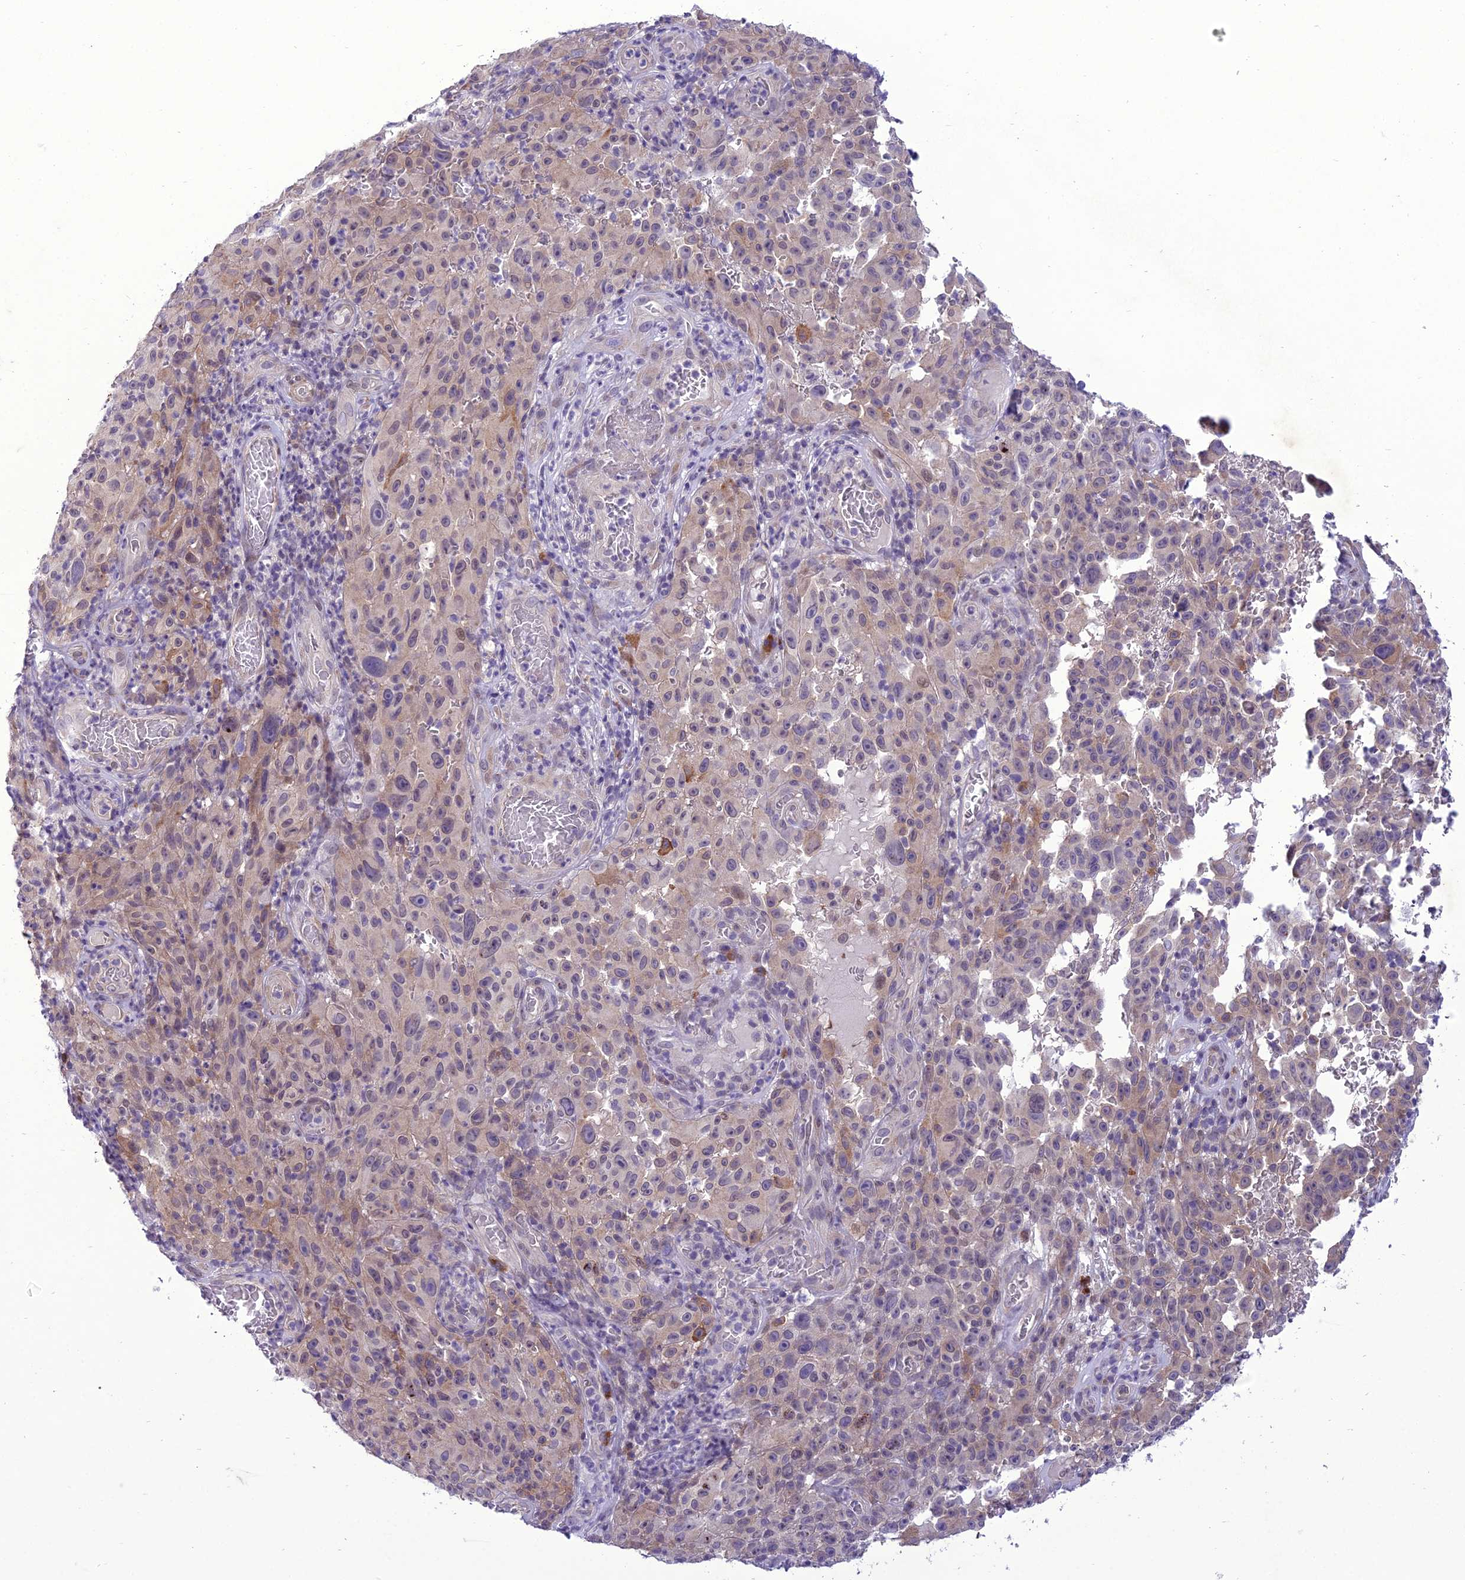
{"staining": {"intensity": "weak", "quantity": "25%-75%", "location": "cytoplasmic/membranous,nuclear"}, "tissue": "melanoma", "cell_type": "Tumor cells", "image_type": "cancer", "snomed": [{"axis": "morphology", "description": "Malignant melanoma, NOS"}, {"axis": "topography", "description": "Skin"}], "caption": "High-power microscopy captured an immunohistochemistry histopathology image of melanoma, revealing weak cytoplasmic/membranous and nuclear positivity in about 25%-75% of tumor cells.", "gene": "NEURL2", "patient": {"sex": "female", "age": 82}}